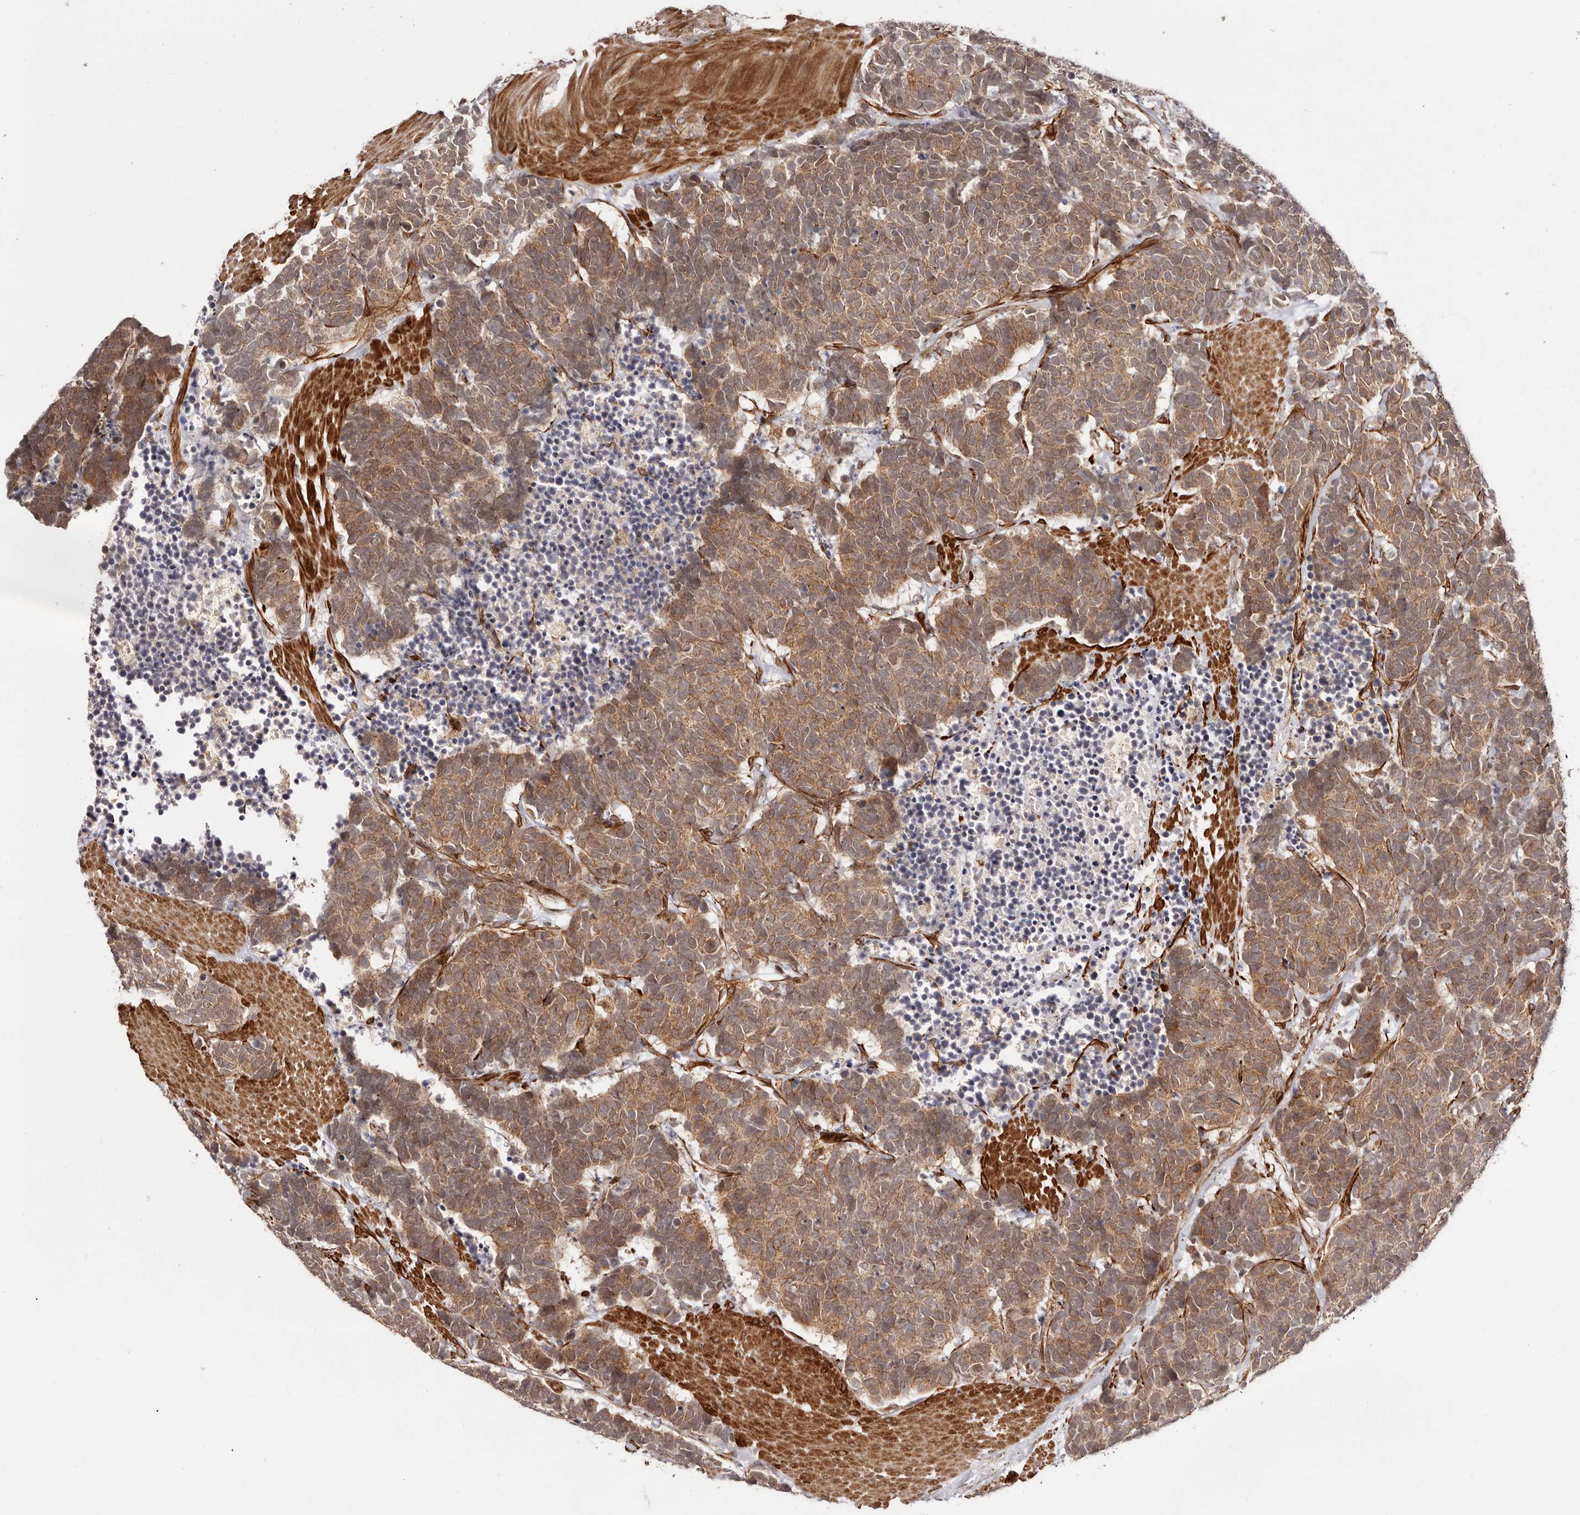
{"staining": {"intensity": "moderate", "quantity": ">75%", "location": "cytoplasmic/membranous"}, "tissue": "carcinoid", "cell_type": "Tumor cells", "image_type": "cancer", "snomed": [{"axis": "morphology", "description": "Carcinoma, NOS"}, {"axis": "morphology", "description": "Carcinoid, malignant, NOS"}, {"axis": "topography", "description": "Urinary bladder"}], "caption": "Immunohistochemistry photomicrograph of neoplastic tissue: human carcinoid (malignant) stained using immunohistochemistry (IHC) demonstrates medium levels of moderate protein expression localized specifically in the cytoplasmic/membranous of tumor cells, appearing as a cytoplasmic/membranous brown color.", "gene": "MICAL2", "patient": {"sex": "male", "age": 57}}